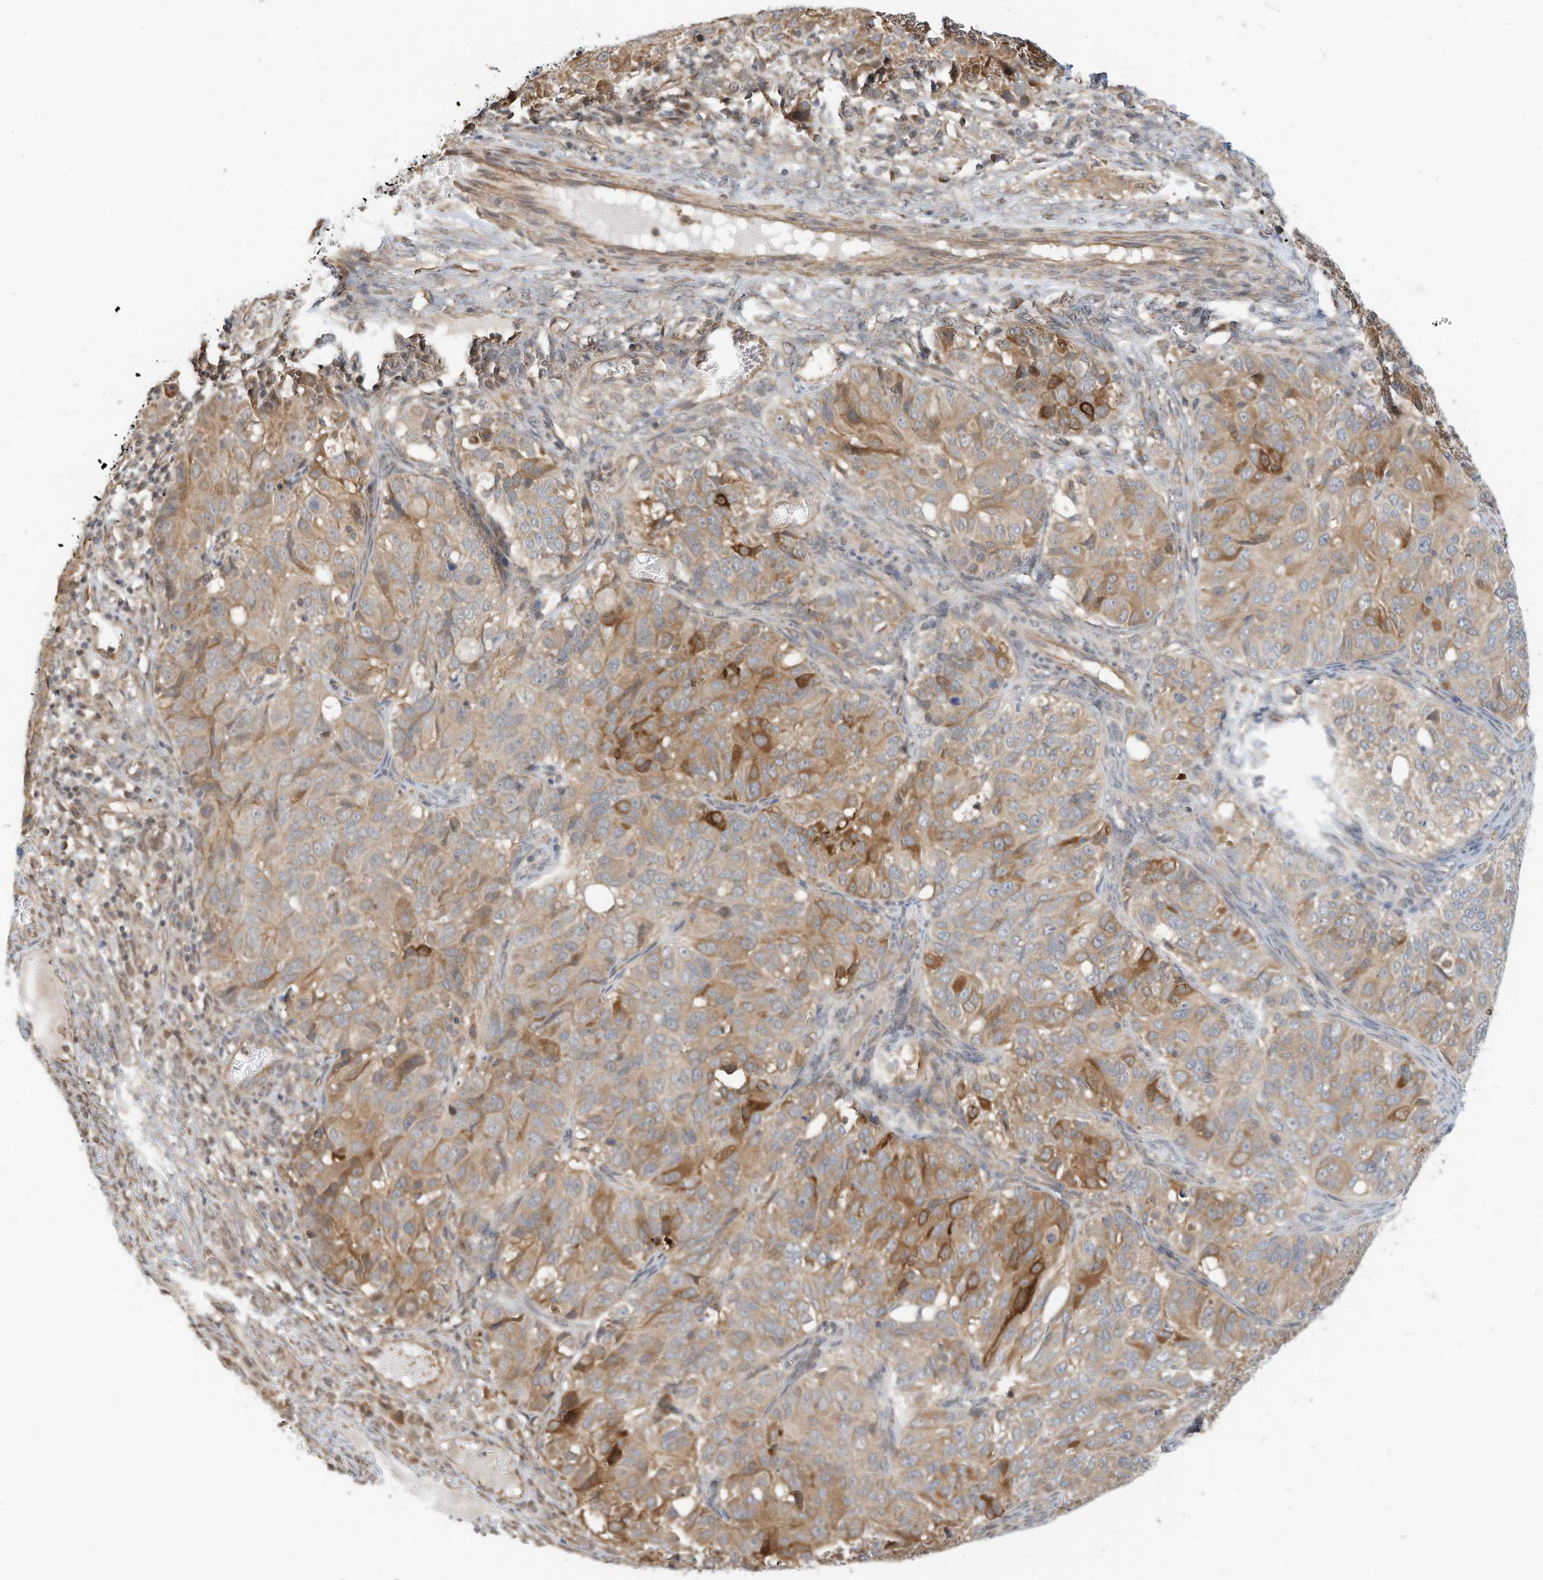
{"staining": {"intensity": "moderate", "quantity": "25%-75%", "location": "cytoplasmic/membranous"}, "tissue": "ovarian cancer", "cell_type": "Tumor cells", "image_type": "cancer", "snomed": [{"axis": "morphology", "description": "Carcinoma, endometroid"}, {"axis": "topography", "description": "Ovary"}], "caption": "Tumor cells display moderate cytoplasmic/membranous positivity in about 25%-75% of cells in ovarian cancer.", "gene": "OFD1", "patient": {"sex": "female", "age": 51}}